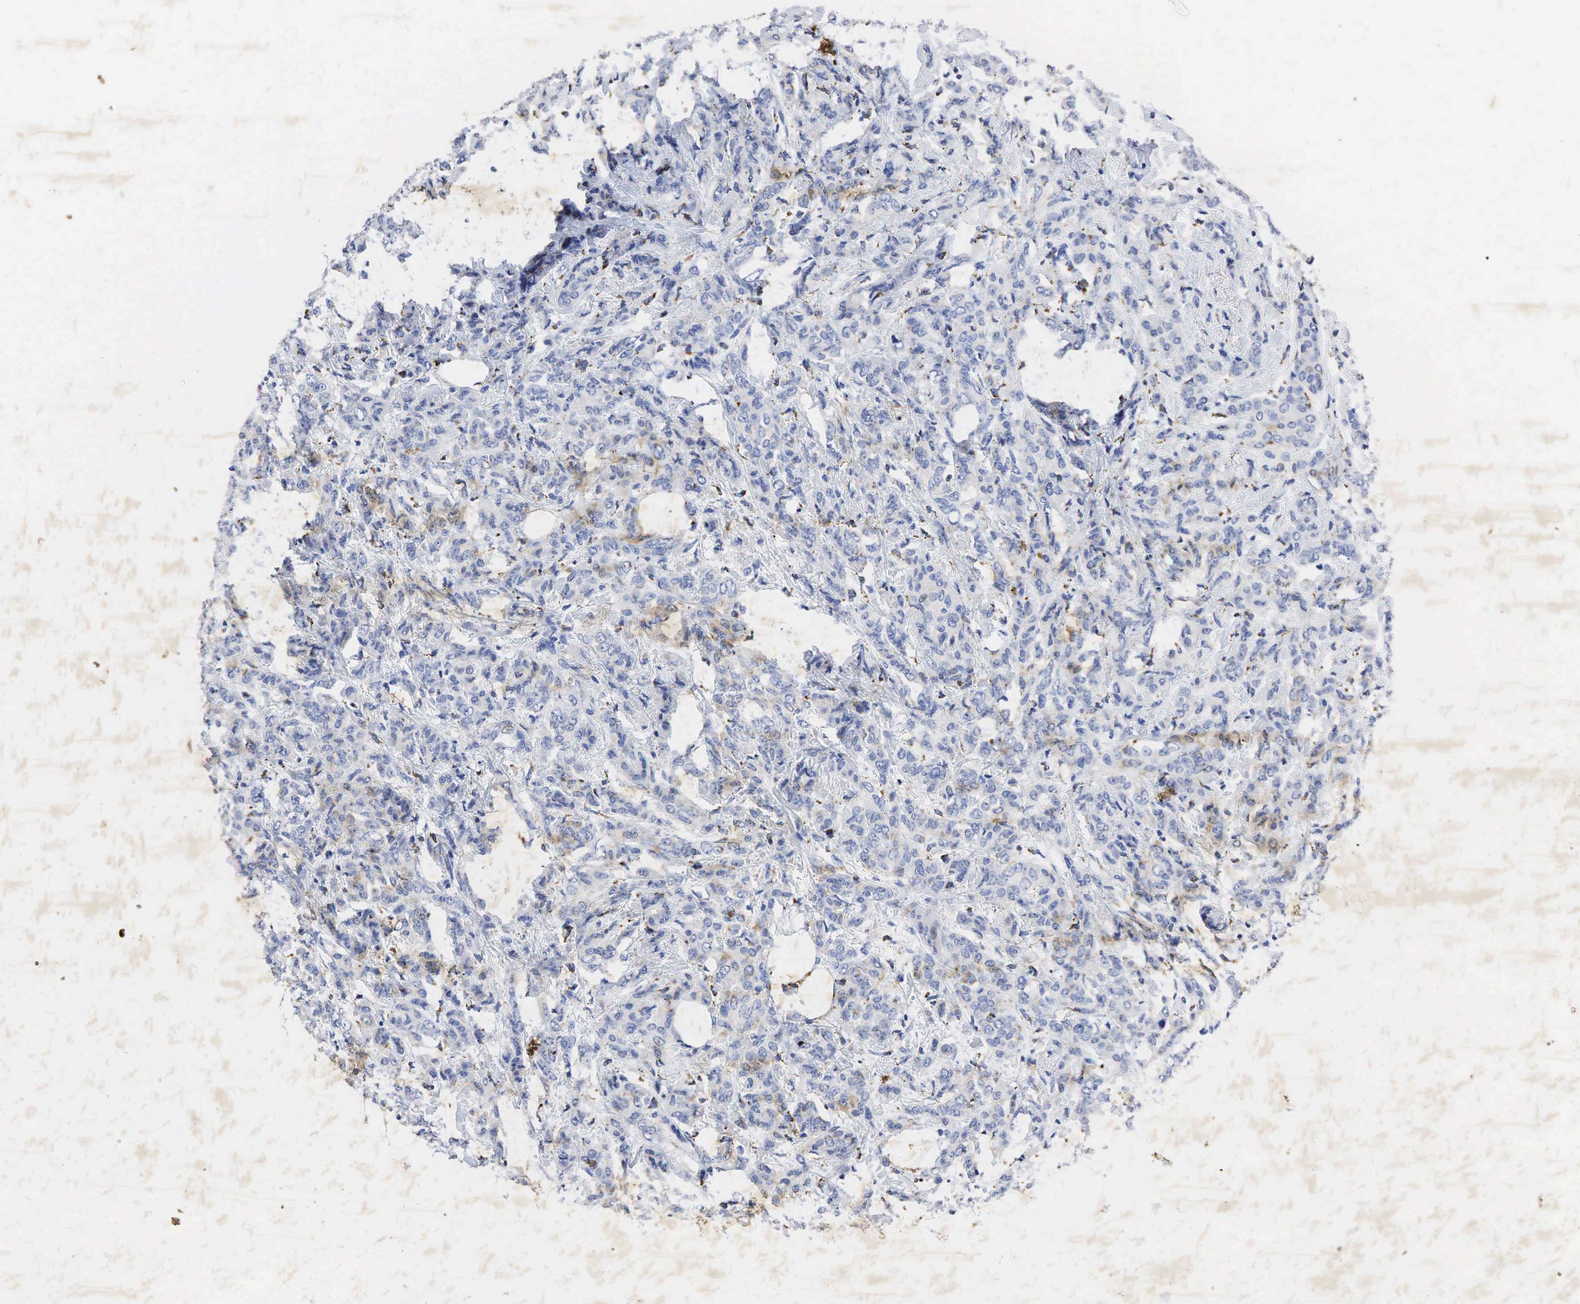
{"staining": {"intensity": "weak", "quantity": "<25%", "location": "cytoplasmic/membranous"}, "tissue": "breast cancer", "cell_type": "Tumor cells", "image_type": "cancer", "snomed": [{"axis": "morphology", "description": "Duct carcinoma"}, {"axis": "topography", "description": "Breast"}], "caption": "Tumor cells show no significant staining in breast cancer (invasive ductal carcinoma). Brightfield microscopy of immunohistochemistry (IHC) stained with DAB (3,3'-diaminobenzidine) (brown) and hematoxylin (blue), captured at high magnification.", "gene": "SYP", "patient": {"sex": "female", "age": 53}}